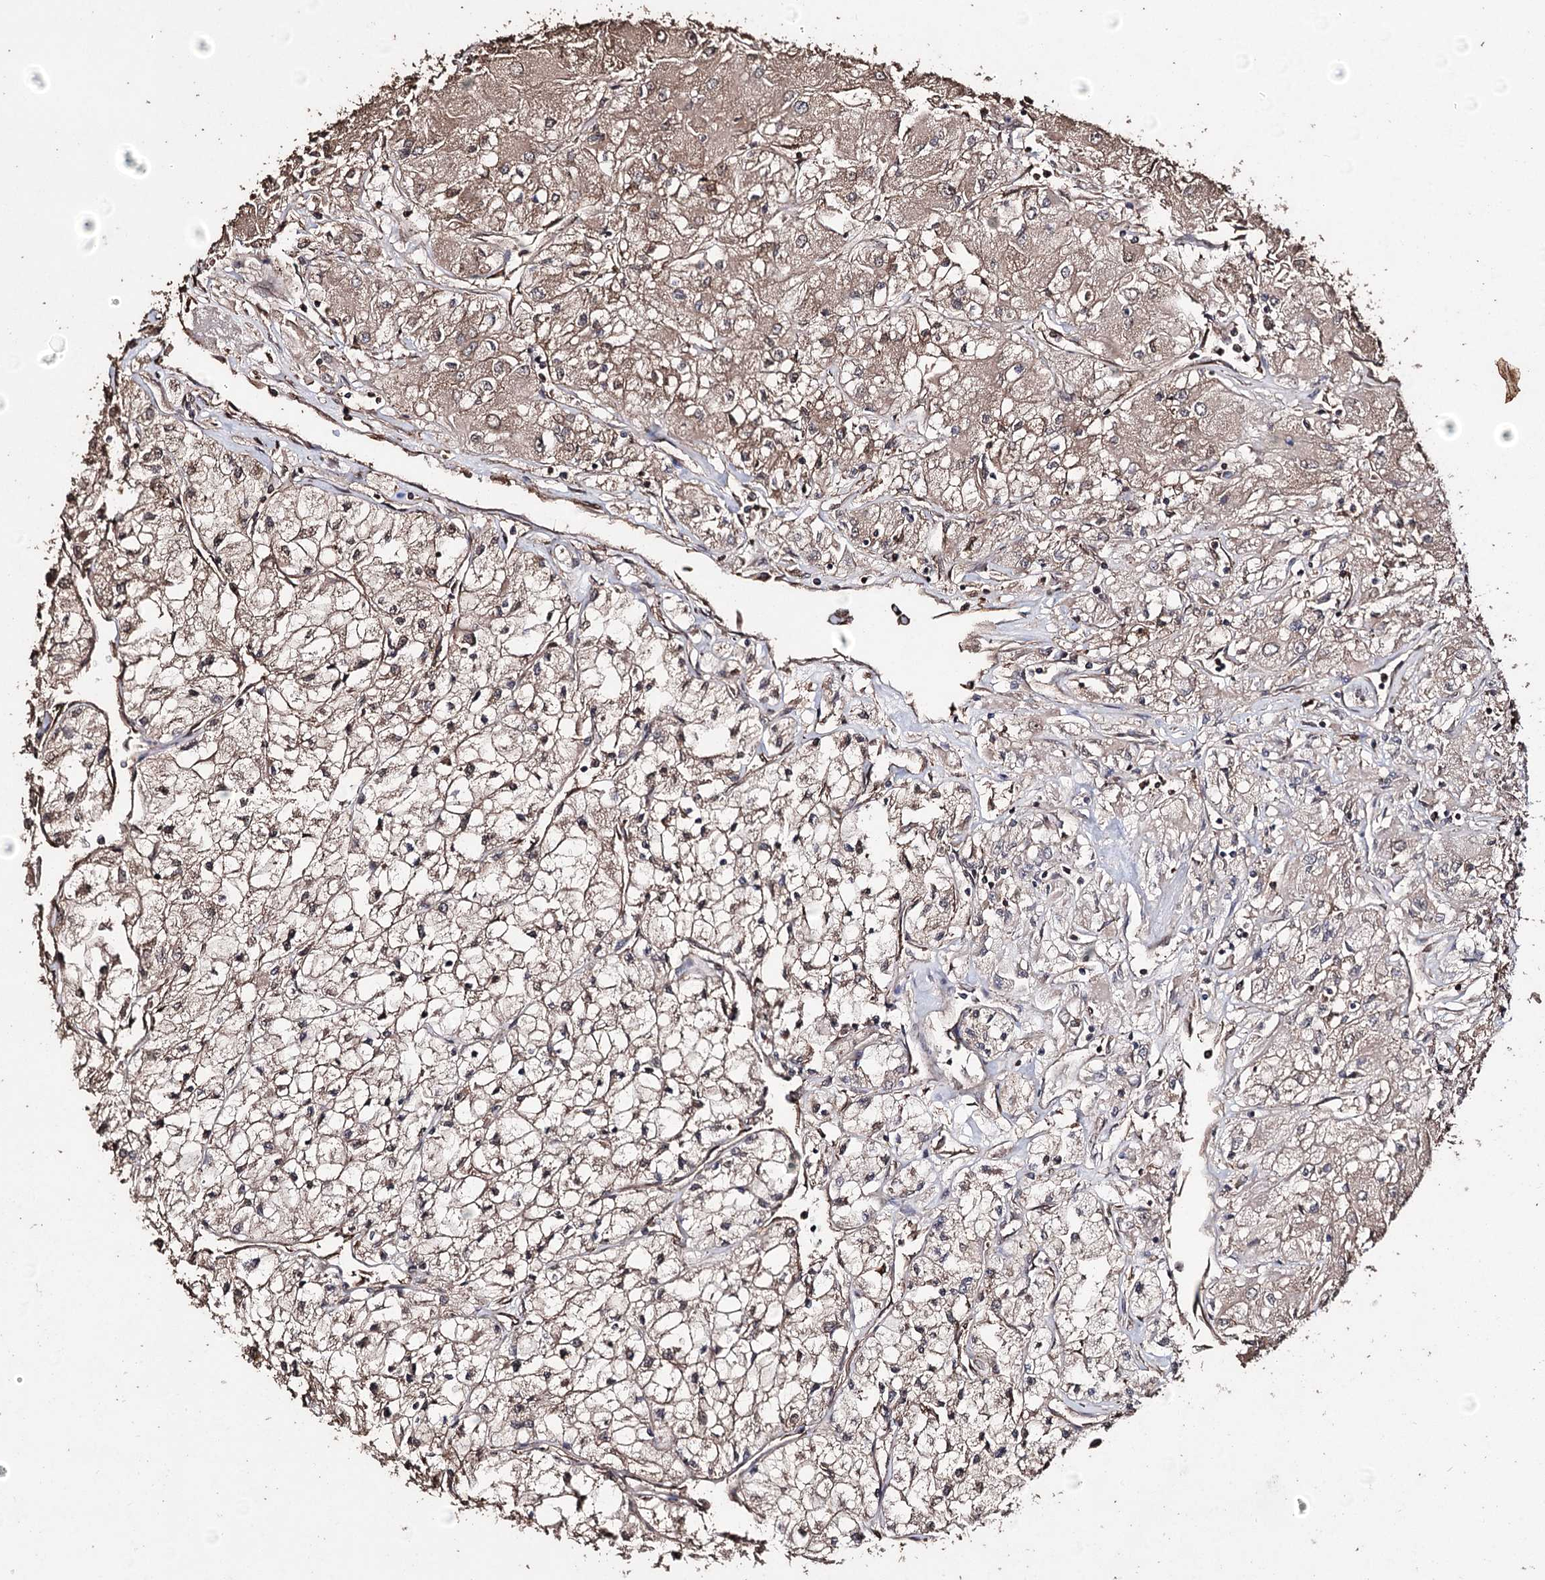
{"staining": {"intensity": "weak", "quantity": ">75%", "location": "cytoplasmic/membranous"}, "tissue": "renal cancer", "cell_type": "Tumor cells", "image_type": "cancer", "snomed": [{"axis": "morphology", "description": "Adenocarcinoma, NOS"}, {"axis": "topography", "description": "Kidney"}], "caption": "Renal cancer stained for a protein exhibits weak cytoplasmic/membranous positivity in tumor cells.", "gene": "ZNF662", "patient": {"sex": "male", "age": 80}}